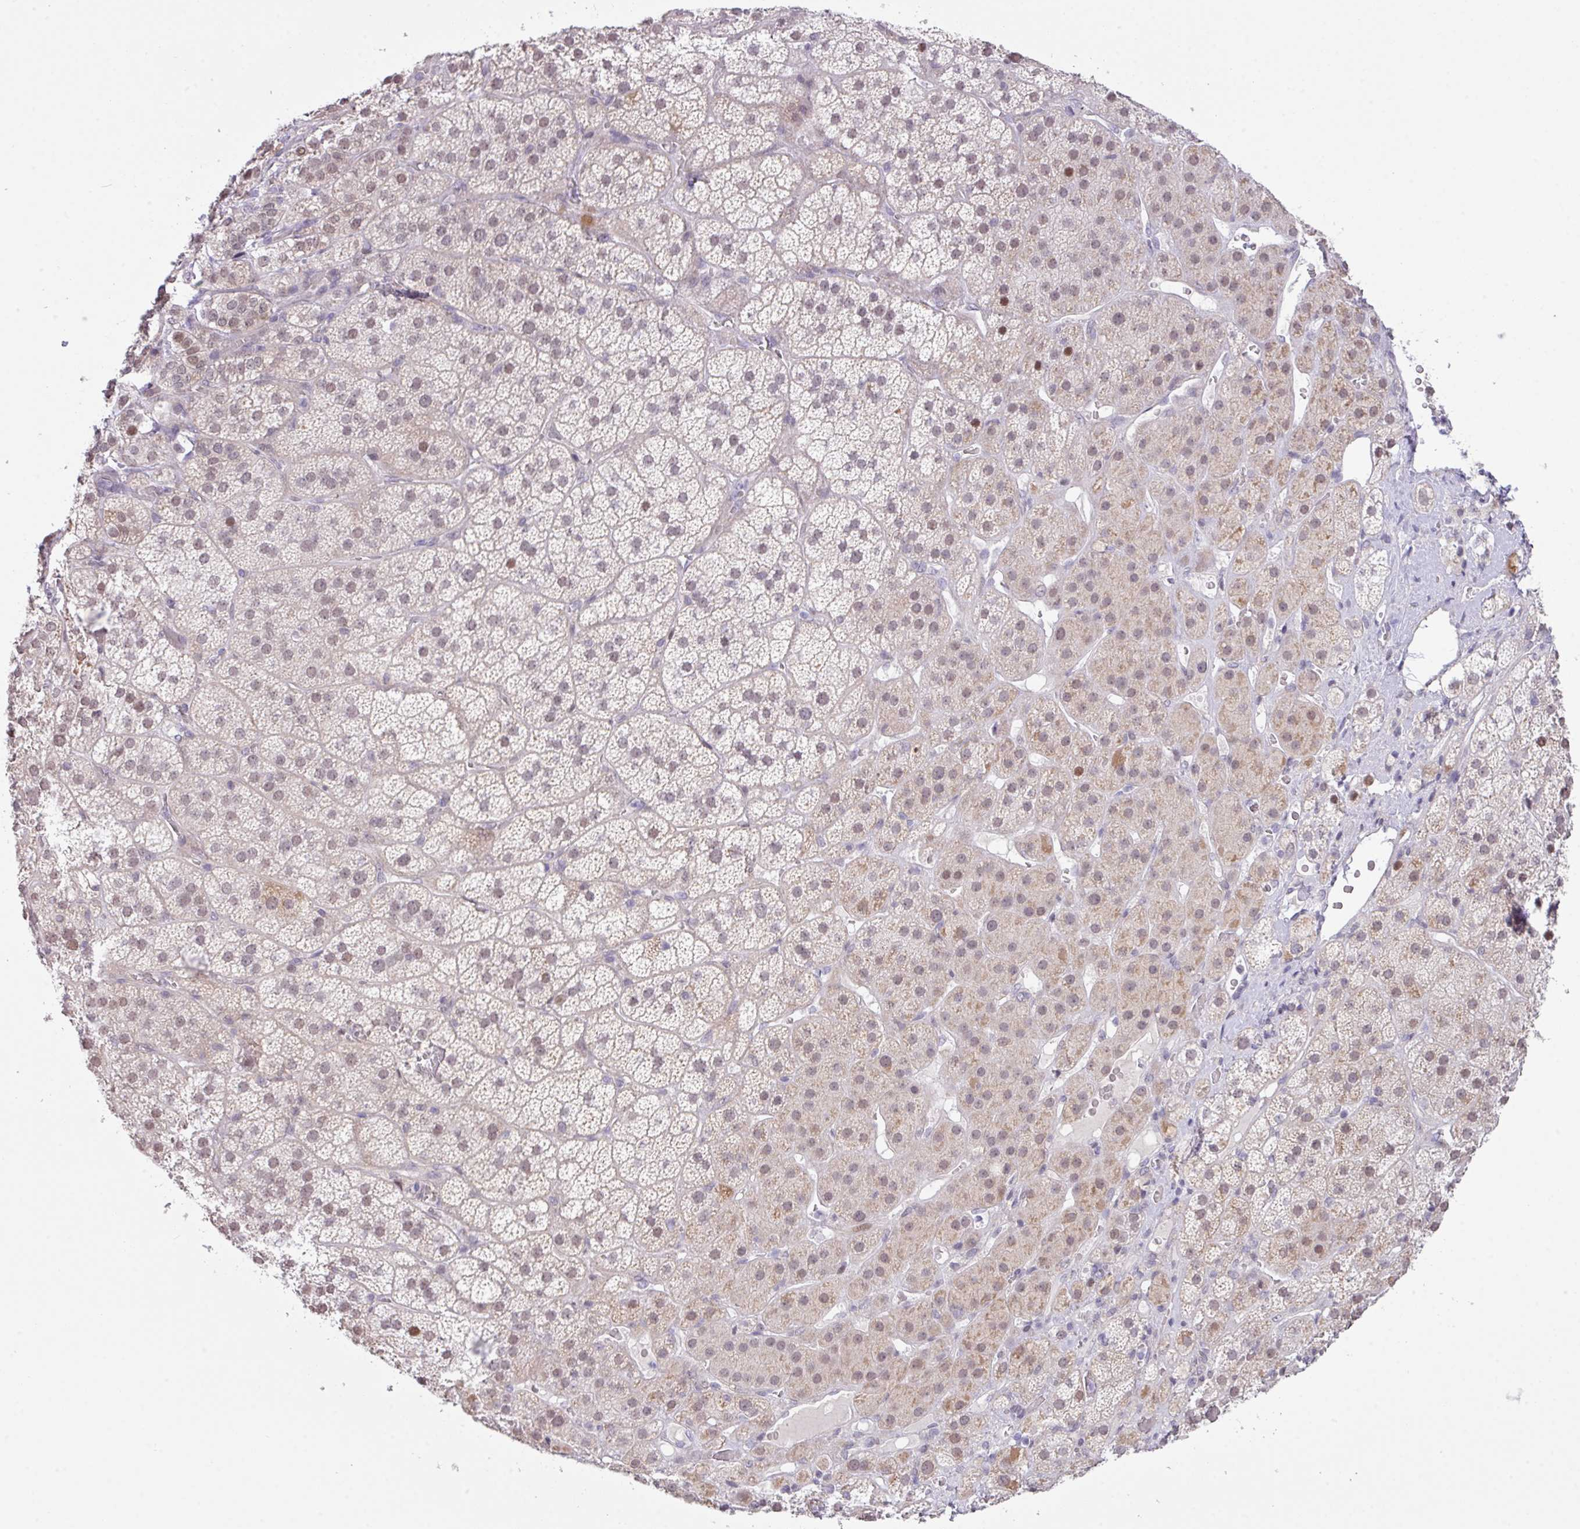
{"staining": {"intensity": "moderate", "quantity": "25%-75%", "location": "cytoplasmic/membranous,nuclear"}, "tissue": "adrenal gland", "cell_type": "Glandular cells", "image_type": "normal", "snomed": [{"axis": "morphology", "description": "Normal tissue, NOS"}, {"axis": "topography", "description": "Adrenal gland"}], "caption": "IHC of benign adrenal gland exhibits medium levels of moderate cytoplasmic/membranous,nuclear staining in approximately 25%-75% of glandular cells.", "gene": "ANKRD13B", "patient": {"sex": "male", "age": 57}}